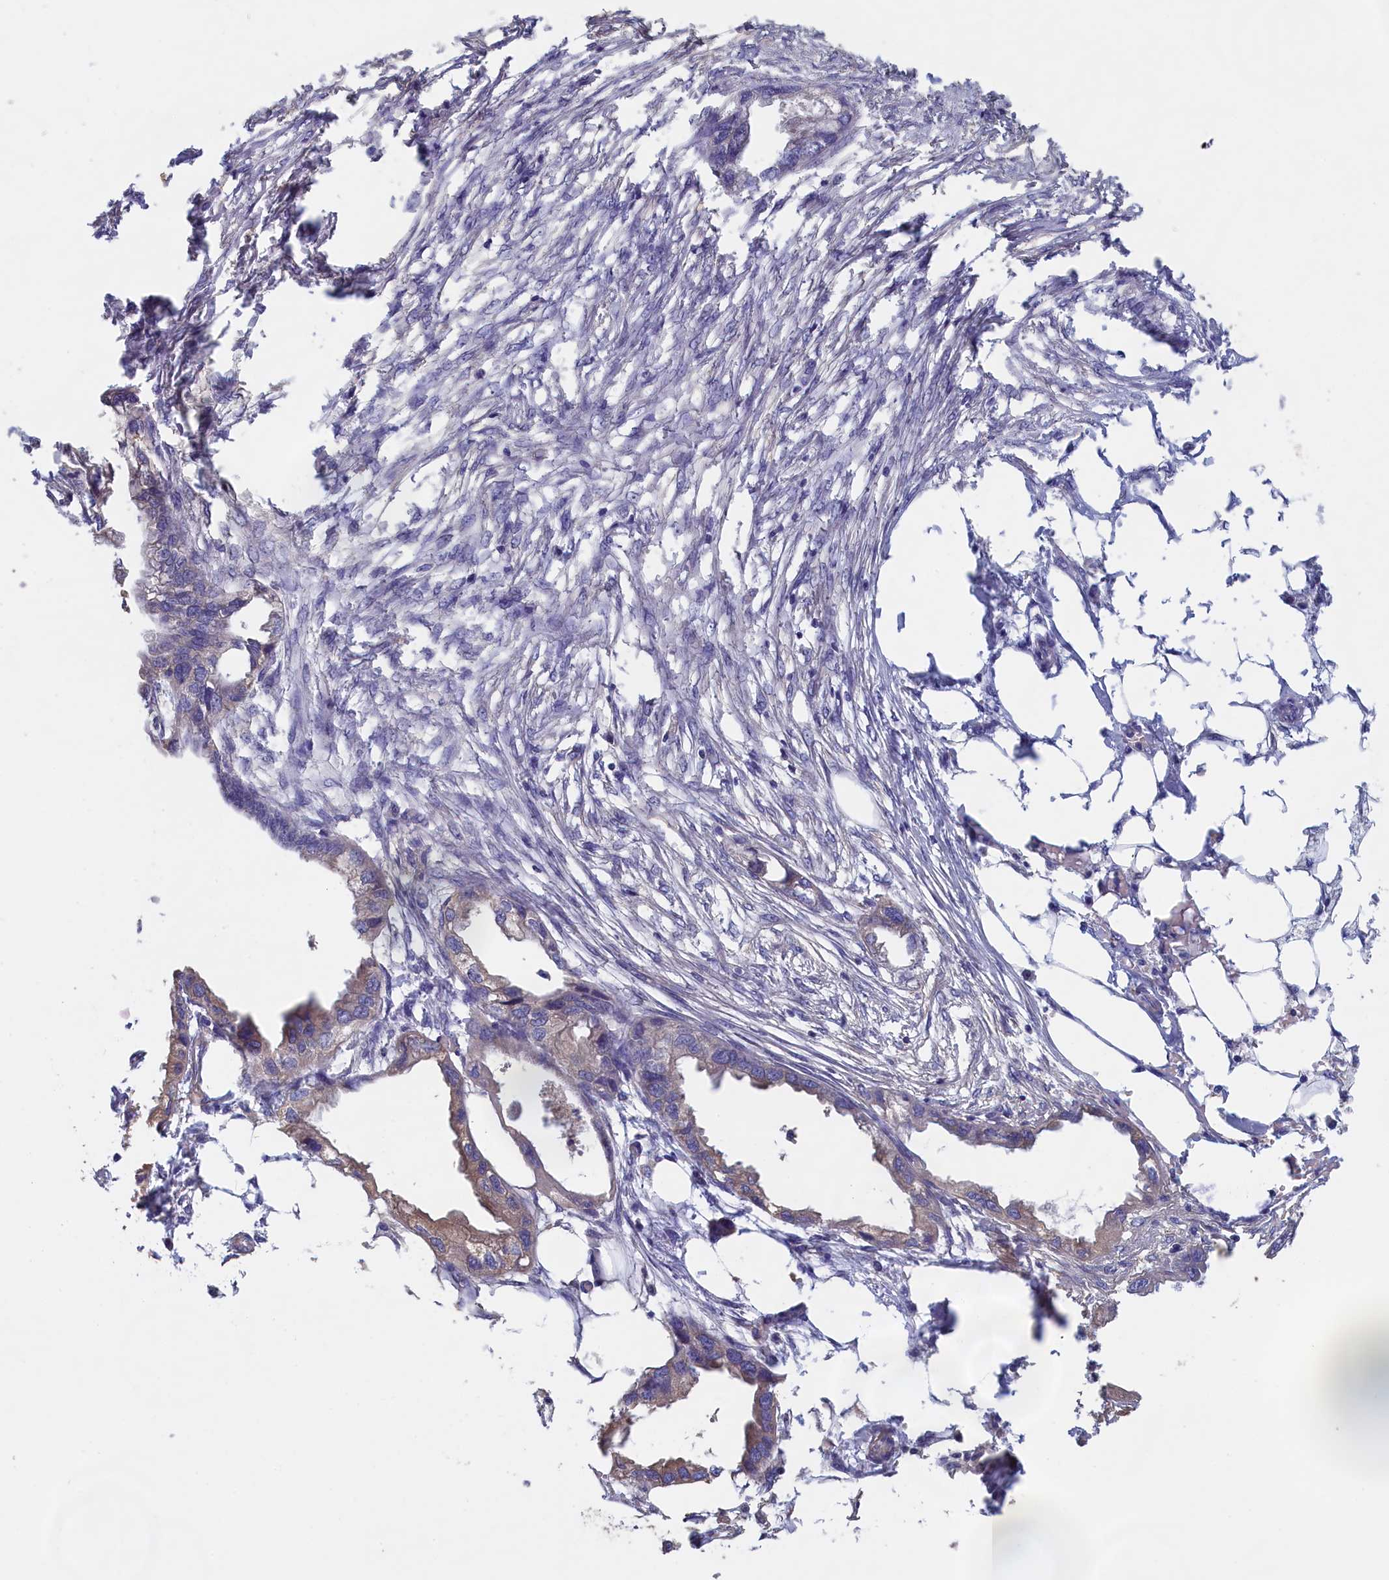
{"staining": {"intensity": "moderate", "quantity": "<25%", "location": "cytoplasmic/membranous"}, "tissue": "endometrial cancer", "cell_type": "Tumor cells", "image_type": "cancer", "snomed": [{"axis": "morphology", "description": "Adenocarcinoma, NOS"}, {"axis": "morphology", "description": "Adenocarcinoma, metastatic, NOS"}, {"axis": "topography", "description": "Adipose tissue"}, {"axis": "topography", "description": "Endometrium"}], "caption": "Immunohistochemical staining of metastatic adenocarcinoma (endometrial) displays moderate cytoplasmic/membranous protein staining in approximately <25% of tumor cells.", "gene": "ANKRD2", "patient": {"sex": "female", "age": 67}}